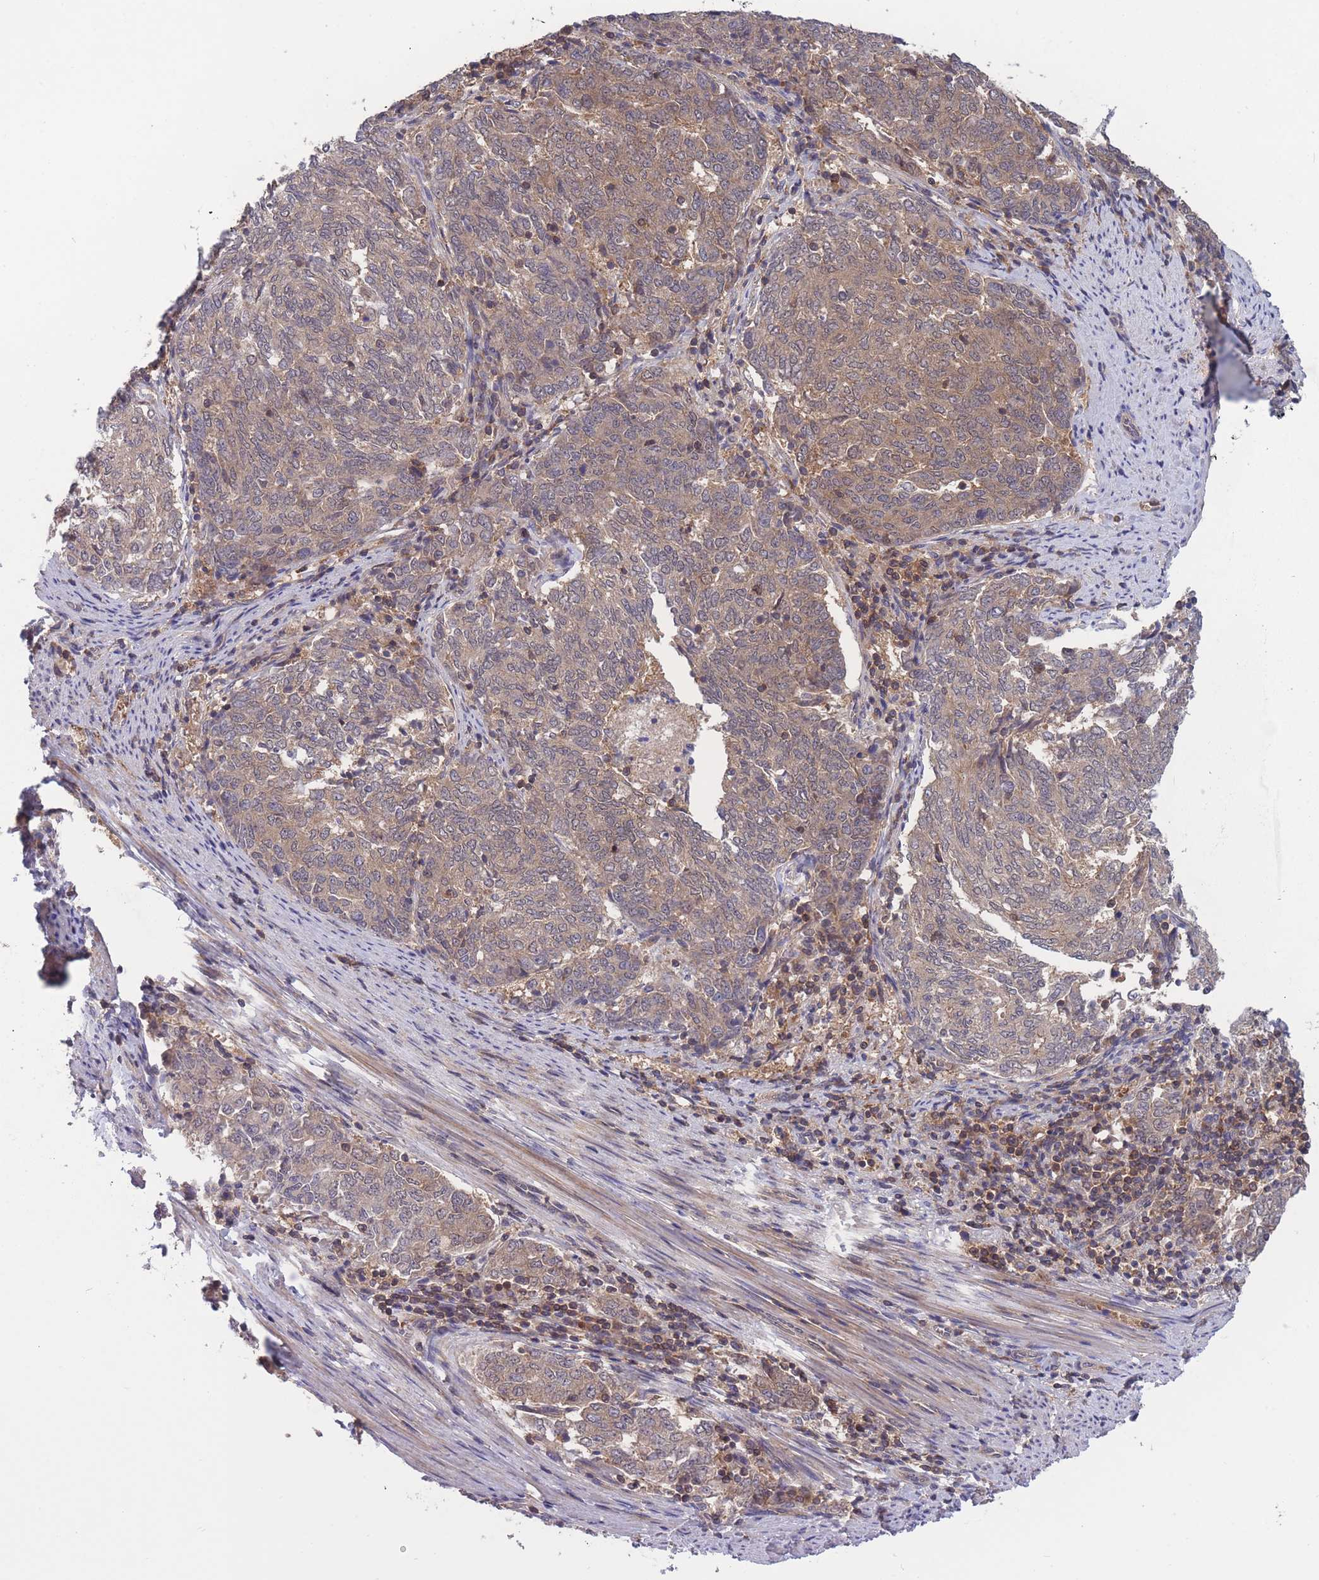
{"staining": {"intensity": "moderate", "quantity": ">75%", "location": "cytoplasmic/membranous"}, "tissue": "endometrial cancer", "cell_type": "Tumor cells", "image_type": "cancer", "snomed": [{"axis": "morphology", "description": "Adenocarcinoma, NOS"}, {"axis": "topography", "description": "Endometrium"}], "caption": "Moderate cytoplasmic/membranous positivity is appreciated in about >75% of tumor cells in adenocarcinoma (endometrial). The staining is performed using DAB brown chromogen to label protein expression. The nuclei are counter-stained blue using hematoxylin.", "gene": "UBE2N", "patient": {"sex": "female", "age": 80}}